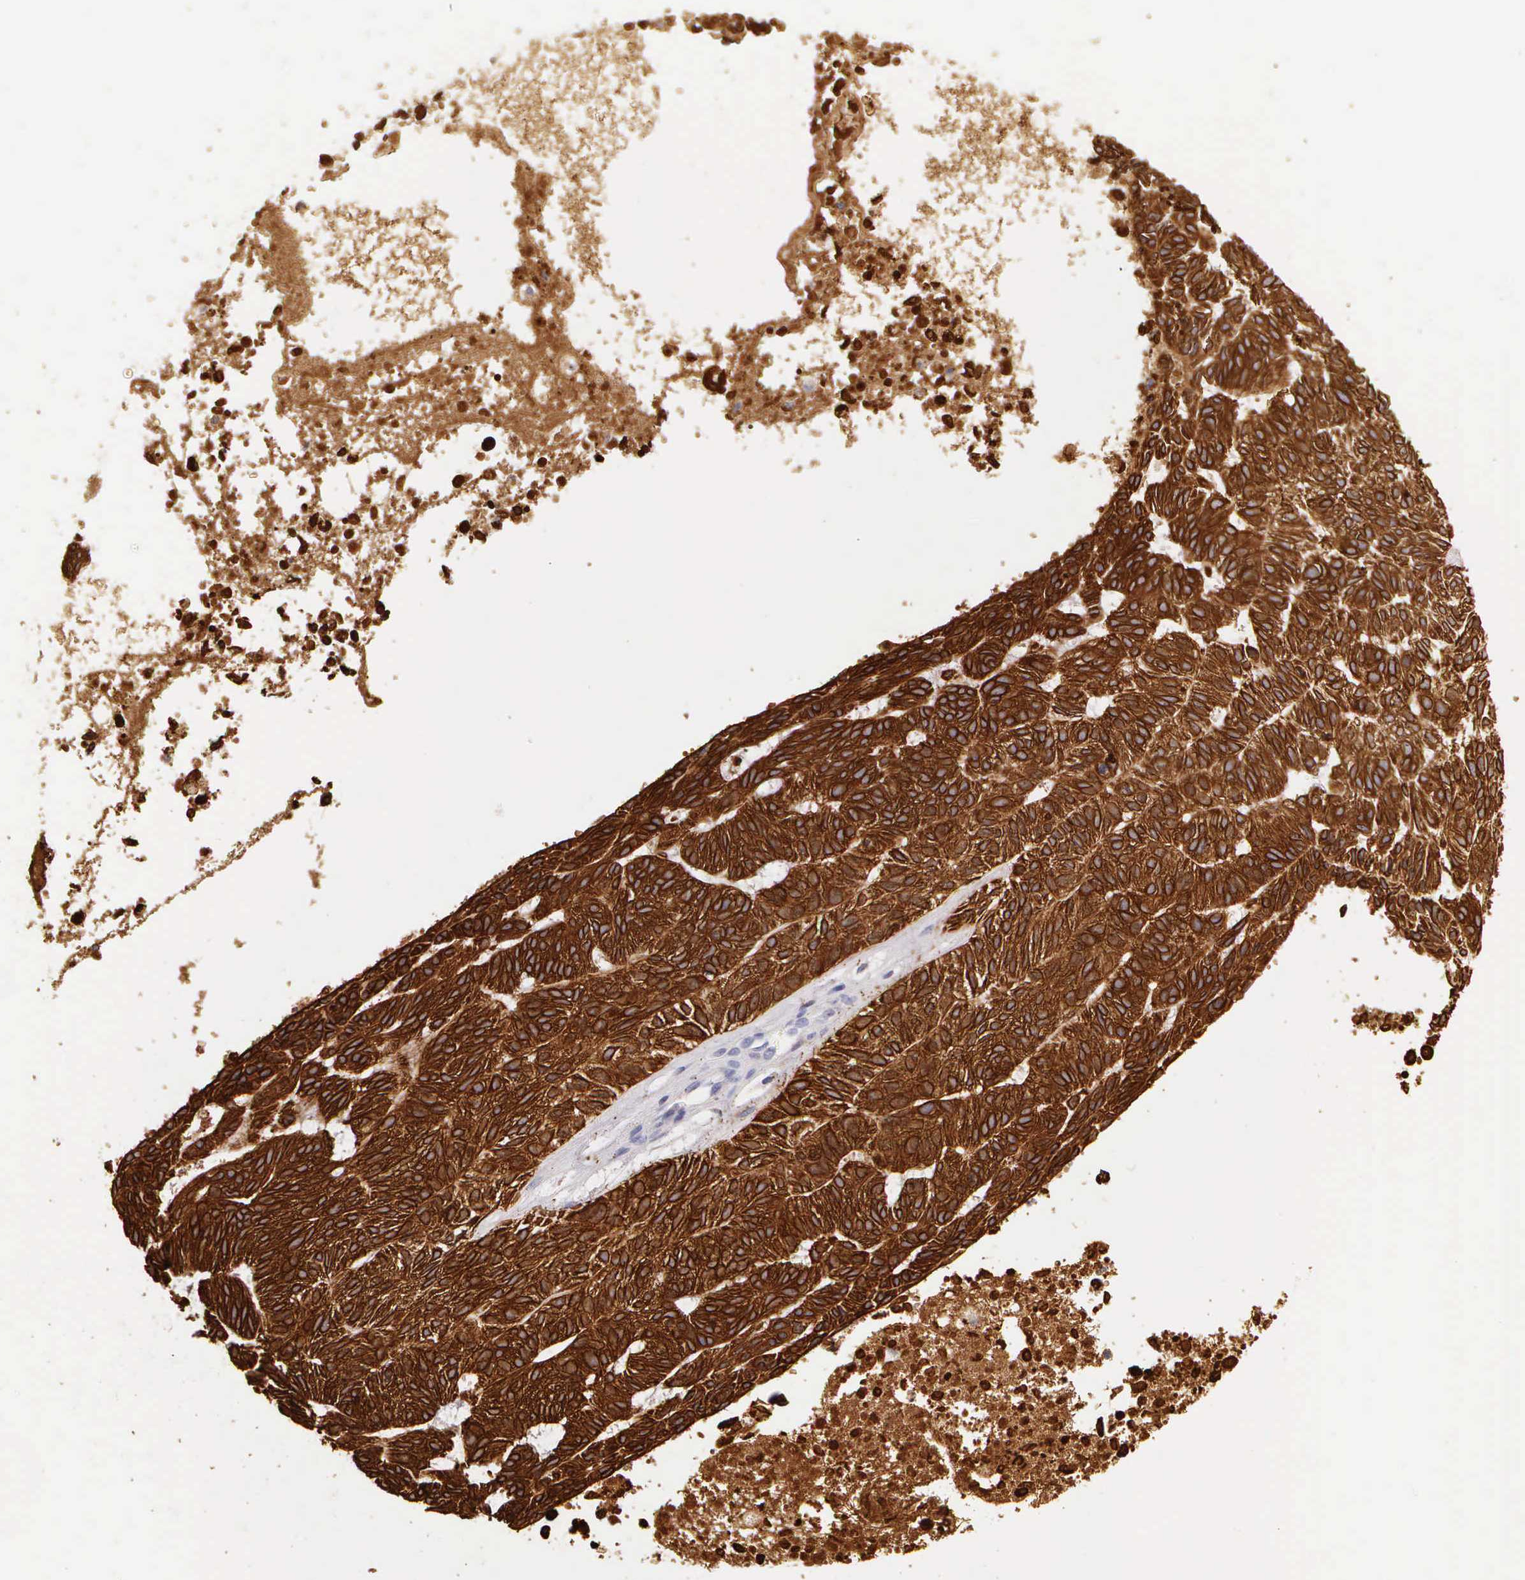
{"staining": {"intensity": "strong", "quantity": ">75%", "location": "cytoplasmic/membranous"}, "tissue": "skin cancer", "cell_type": "Tumor cells", "image_type": "cancer", "snomed": [{"axis": "morphology", "description": "Basal cell carcinoma"}, {"axis": "topography", "description": "Skin"}], "caption": "Tumor cells reveal high levels of strong cytoplasmic/membranous expression in about >75% of cells in skin basal cell carcinoma.", "gene": "KRT17", "patient": {"sex": "male", "age": 75}}